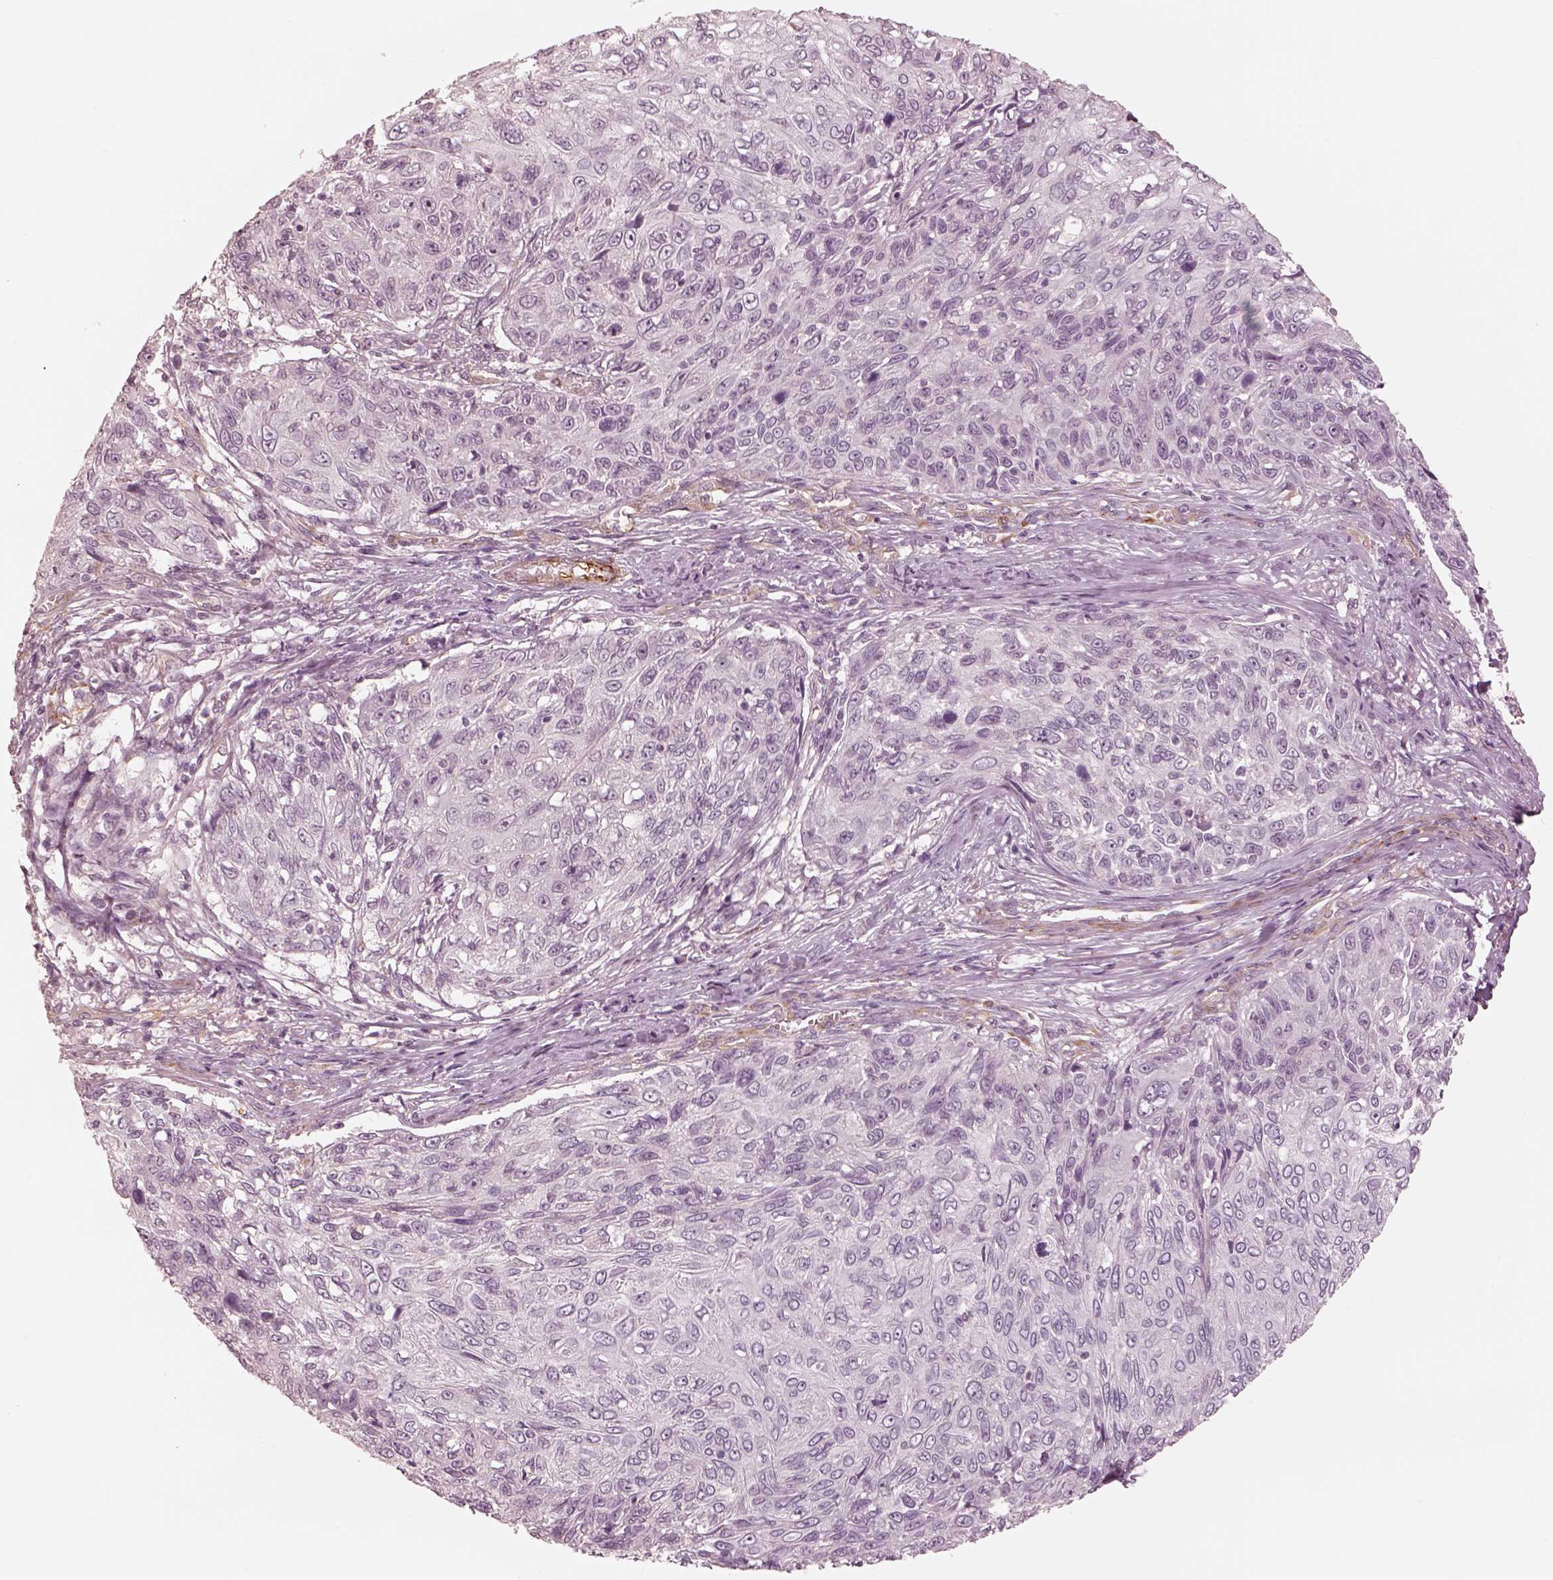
{"staining": {"intensity": "negative", "quantity": "none", "location": "none"}, "tissue": "skin cancer", "cell_type": "Tumor cells", "image_type": "cancer", "snomed": [{"axis": "morphology", "description": "Squamous cell carcinoma, NOS"}, {"axis": "topography", "description": "Skin"}], "caption": "There is no significant staining in tumor cells of skin squamous cell carcinoma.", "gene": "DNAAF9", "patient": {"sex": "male", "age": 92}}